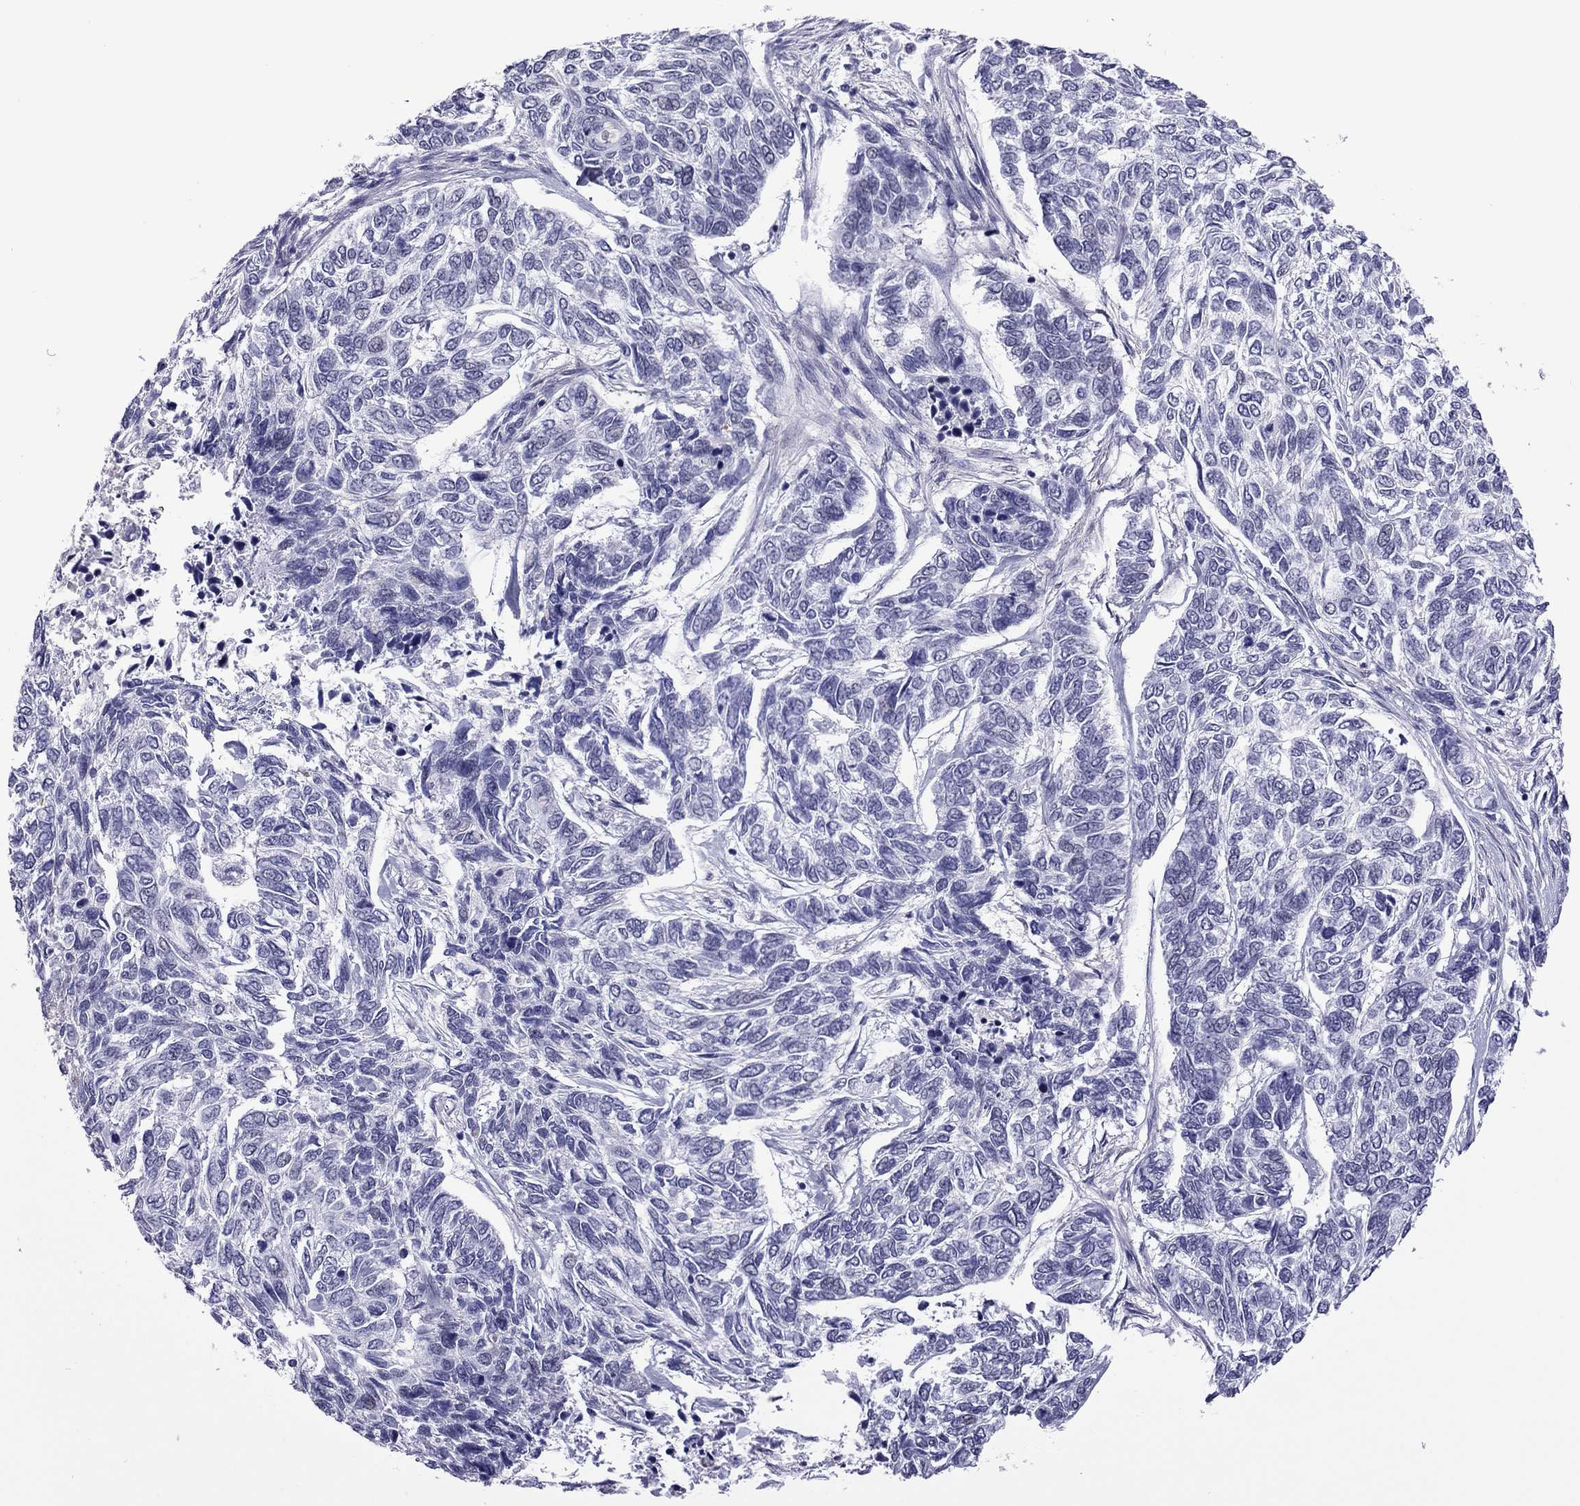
{"staining": {"intensity": "negative", "quantity": "none", "location": "none"}, "tissue": "skin cancer", "cell_type": "Tumor cells", "image_type": "cancer", "snomed": [{"axis": "morphology", "description": "Basal cell carcinoma"}, {"axis": "topography", "description": "Skin"}], "caption": "High magnification brightfield microscopy of skin basal cell carcinoma stained with DAB (brown) and counterstained with hematoxylin (blue): tumor cells show no significant positivity.", "gene": "ZNF646", "patient": {"sex": "female", "age": 65}}